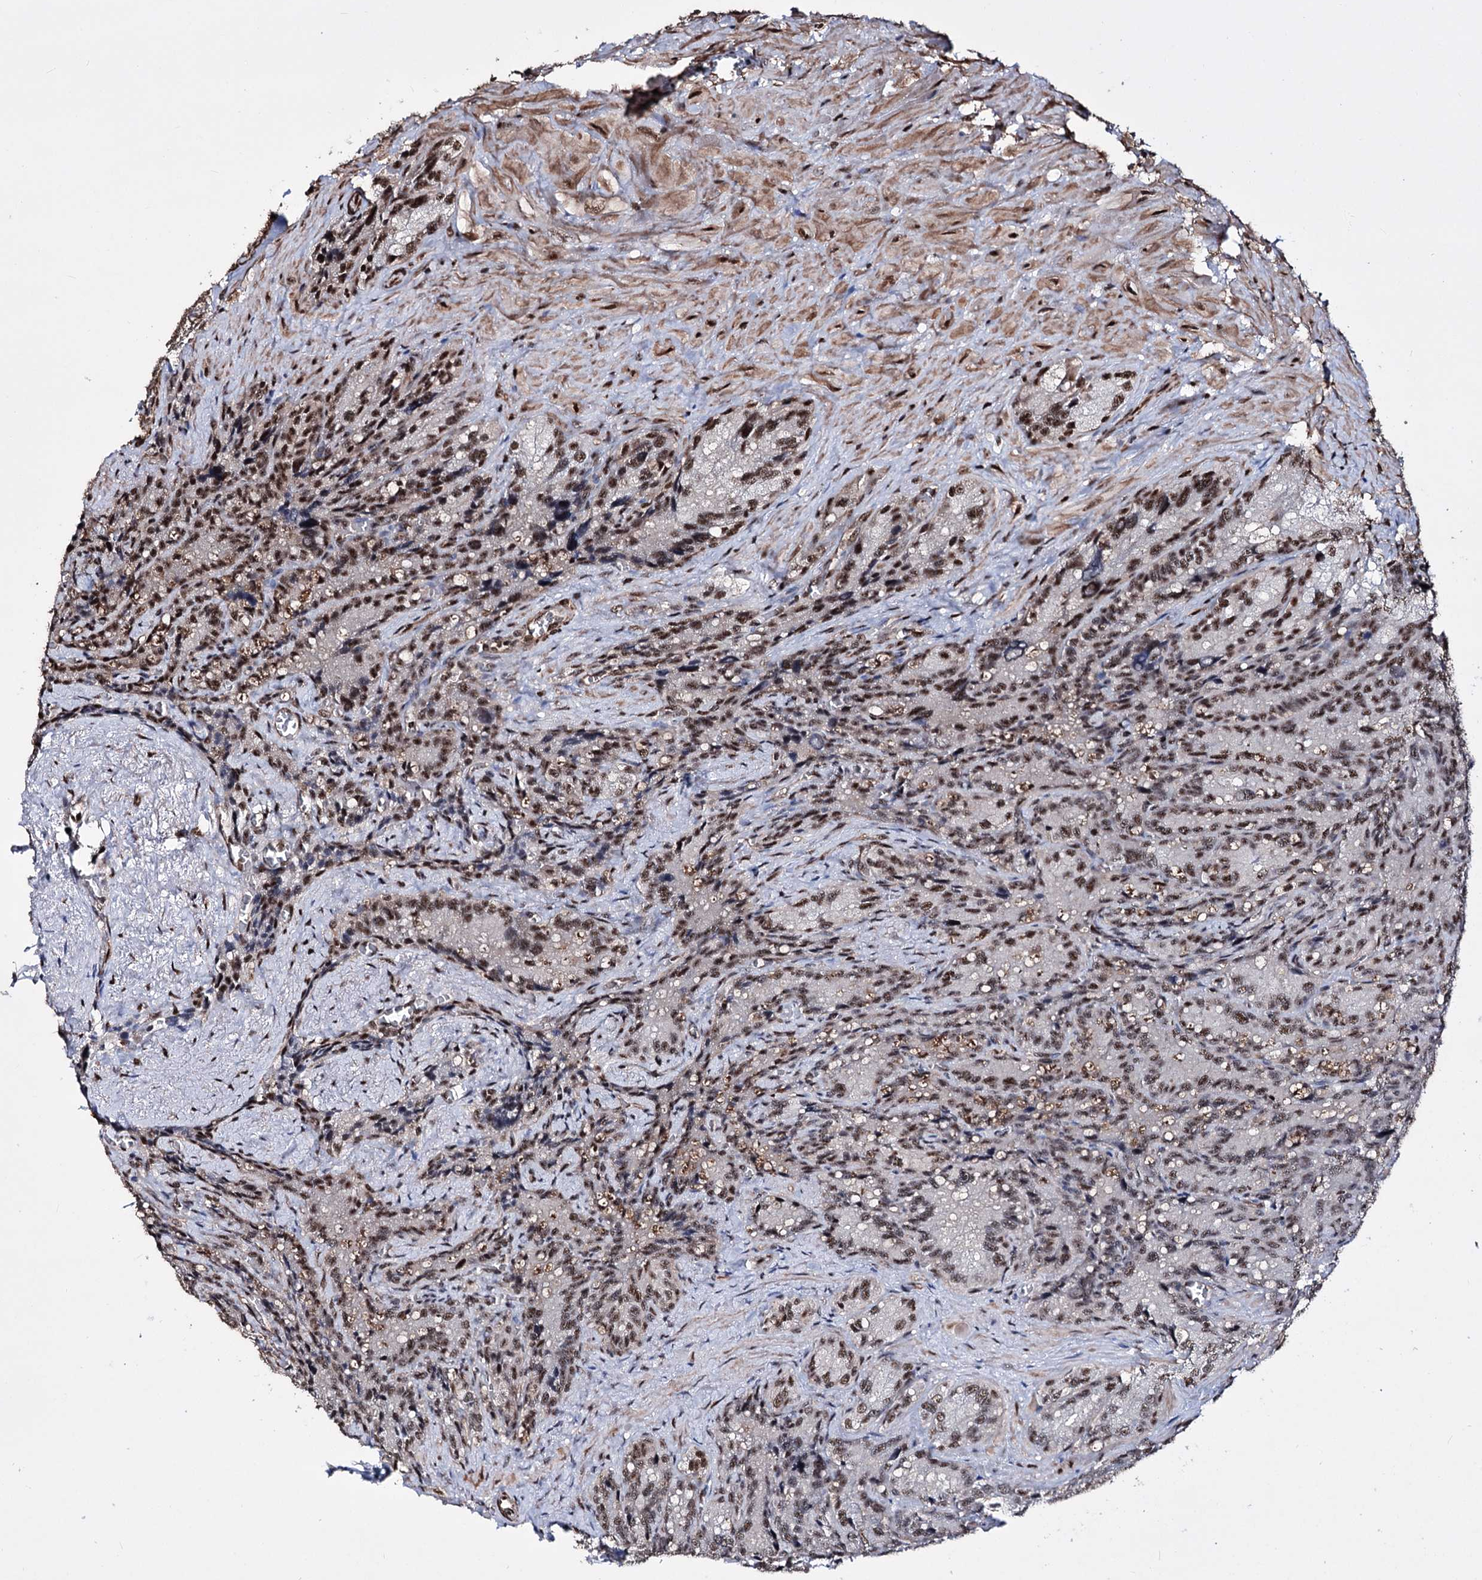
{"staining": {"intensity": "strong", "quantity": "25%-75%", "location": "nuclear"}, "tissue": "seminal vesicle", "cell_type": "Glandular cells", "image_type": "normal", "snomed": [{"axis": "morphology", "description": "Normal tissue, NOS"}, {"axis": "topography", "description": "Seminal veicle"}], "caption": "Protein staining of normal seminal vesicle shows strong nuclear staining in about 25%-75% of glandular cells.", "gene": "CHMP7", "patient": {"sex": "male", "age": 62}}